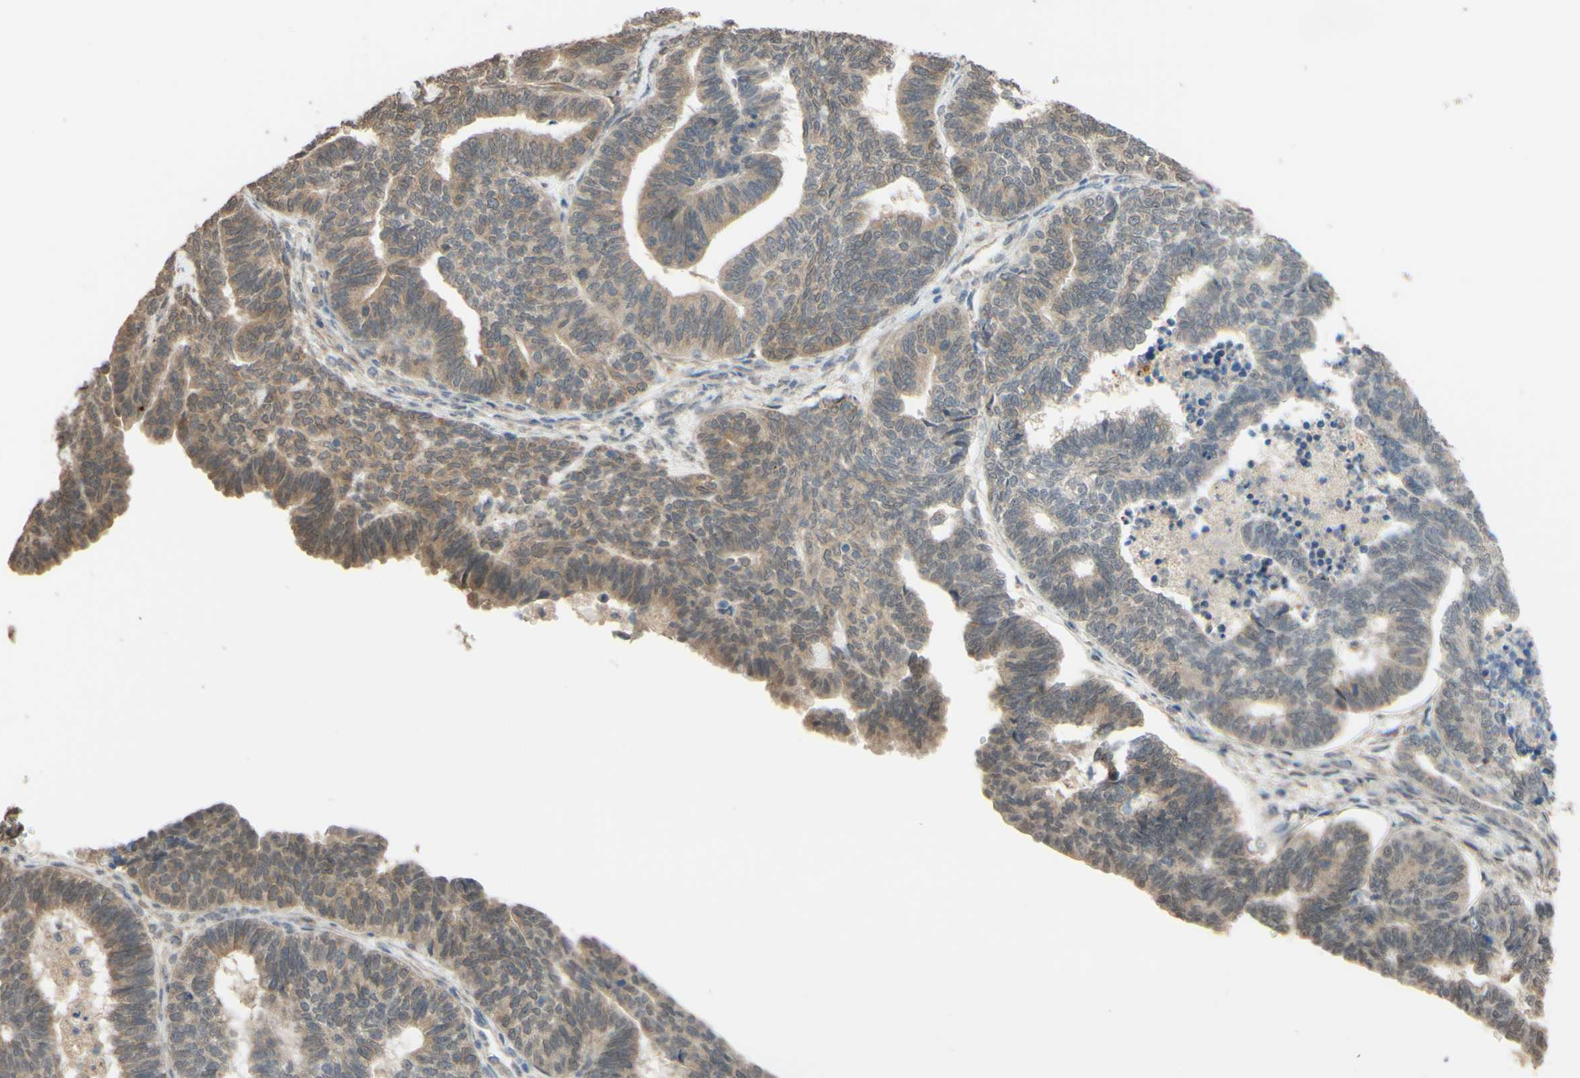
{"staining": {"intensity": "weak", "quantity": "25%-75%", "location": "cytoplasmic/membranous"}, "tissue": "endometrial cancer", "cell_type": "Tumor cells", "image_type": "cancer", "snomed": [{"axis": "morphology", "description": "Adenocarcinoma, NOS"}, {"axis": "topography", "description": "Endometrium"}], "caption": "Endometrial cancer (adenocarcinoma) stained with a protein marker displays weak staining in tumor cells.", "gene": "SMIM19", "patient": {"sex": "female", "age": 70}}